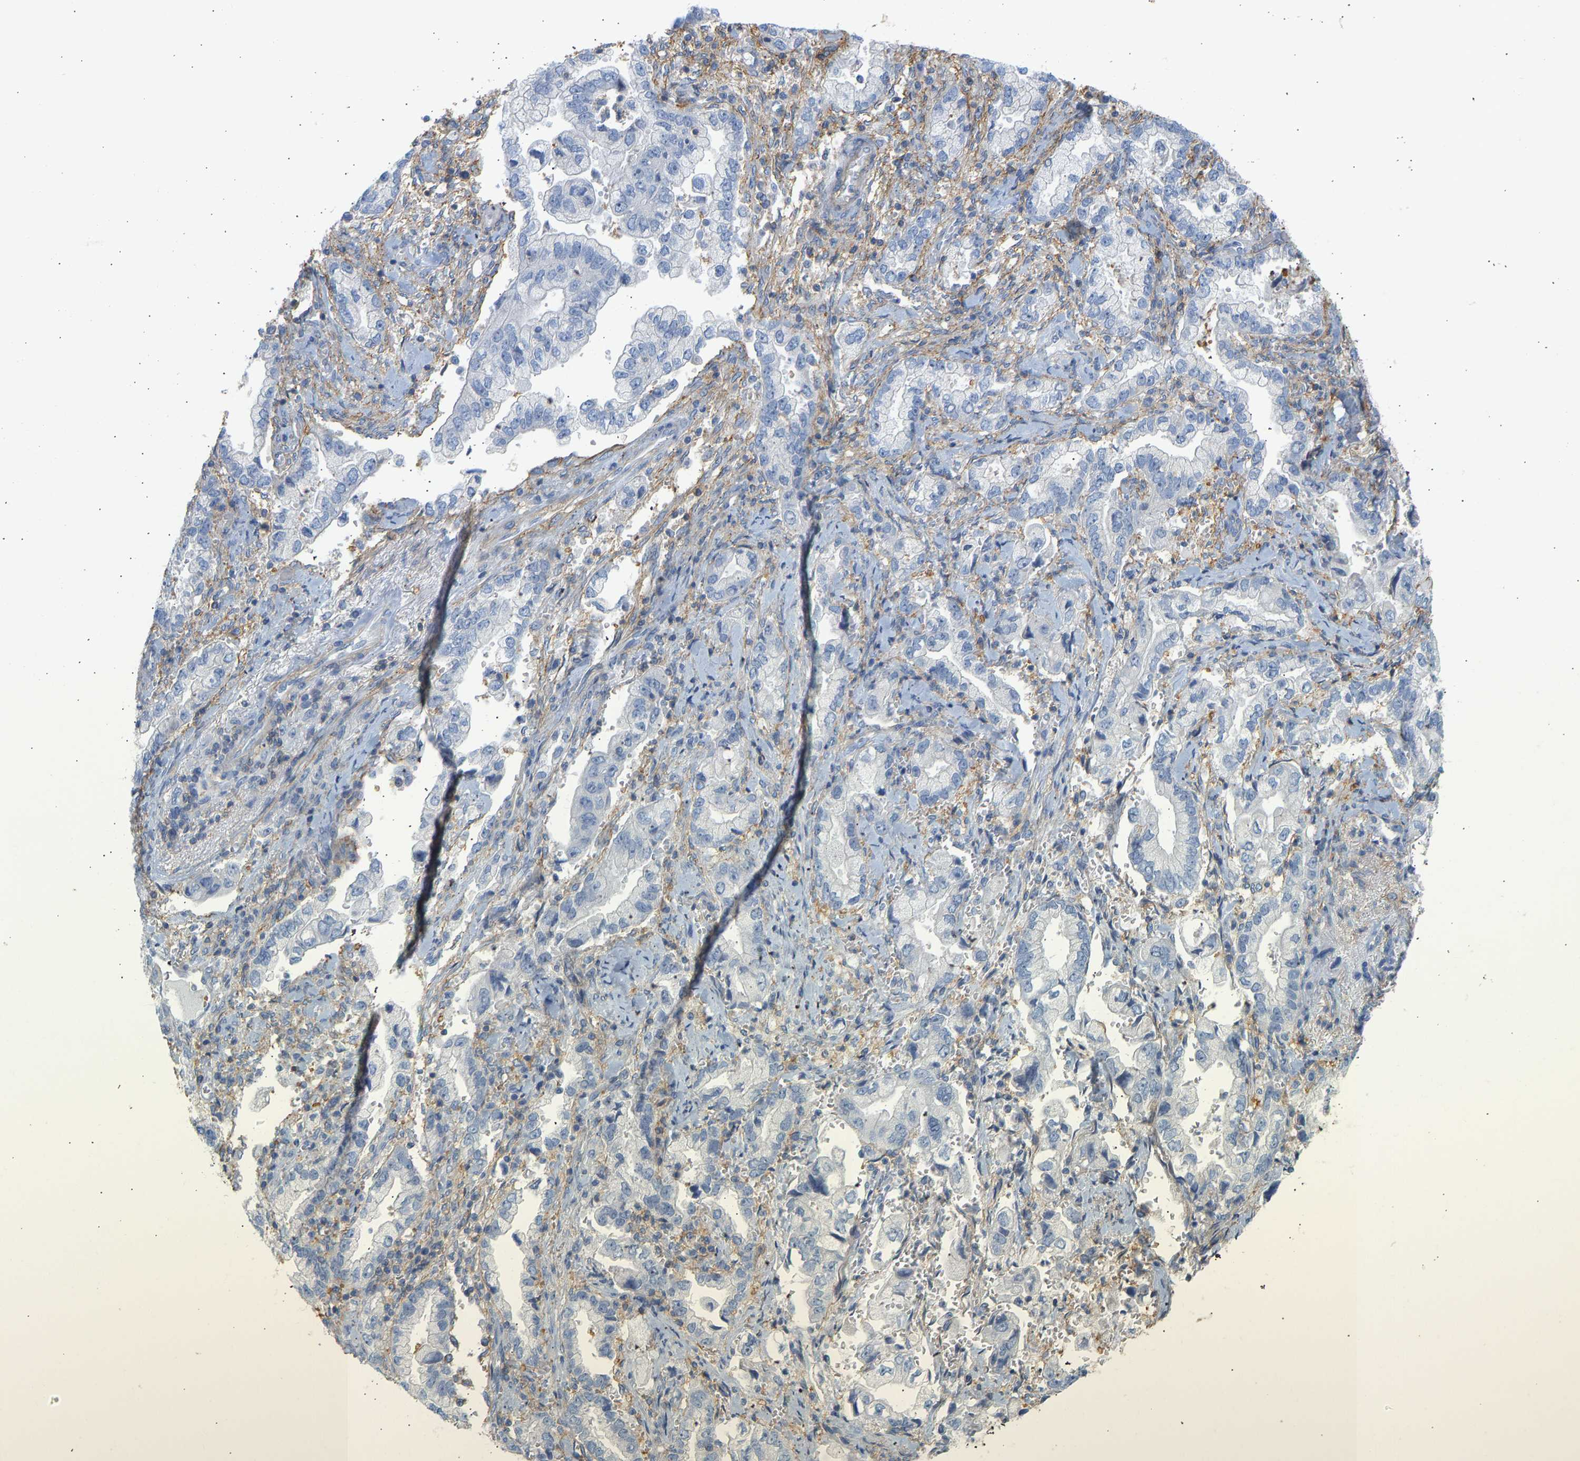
{"staining": {"intensity": "negative", "quantity": "none", "location": "none"}, "tissue": "stomach cancer", "cell_type": "Tumor cells", "image_type": "cancer", "snomed": [{"axis": "morphology", "description": "Normal tissue, NOS"}, {"axis": "morphology", "description": "Adenocarcinoma, NOS"}, {"axis": "topography", "description": "Stomach"}], "caption": "A photomicrograph of stomach cancer (adenocarcinoma) stained for a protein demonstrates no brown staining in tumor cells. Brightfield microscopy of immunohistochemistry (IHC) stained with DAB (brown) and hematoxylin (blue), captured at high magnification.", "gene": "BVES", "patient": {"sex": "male", "age": 62}}